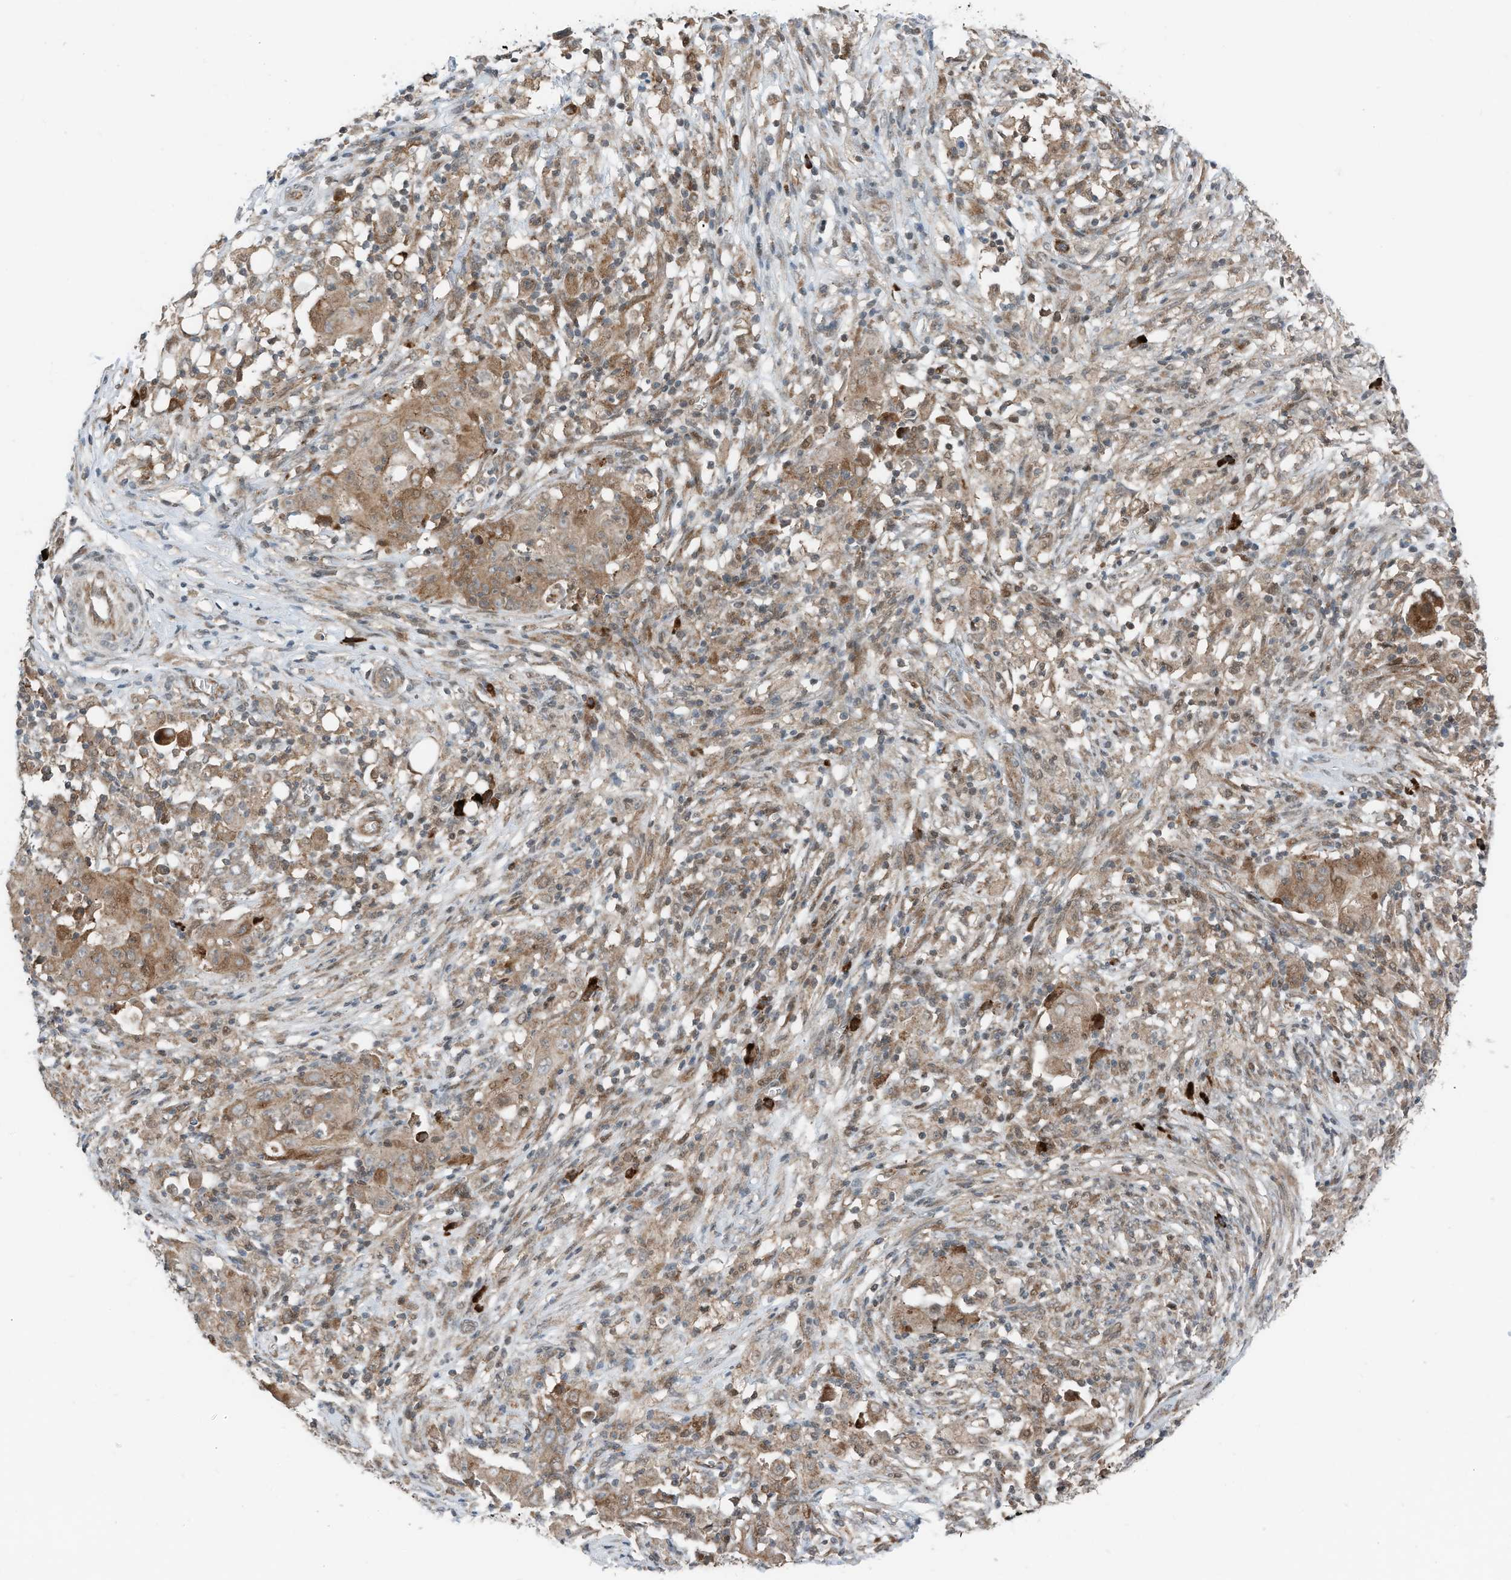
{"staining": {"intensity": "moderate", "quantity": ">75%", "location": "cytoplasmic/membranous"}, "tissue": "ovarian cancer", "cell_type": "Tumor cells", "image_type": "cancer", "snomed": [{"axis": "morphology", "description": "Carcinoma, endometroid"}, {"axis": "topography", "description": "Ovary"}], "caption": "There is medium levels of moderate cytoplasmic/membranous expression in tumor cells of ovarian cancer, as demonstrated by immunohistochemical staining (brown color).", "gene": "RMND1", "patient": {"sex": "female", "age": 42}}